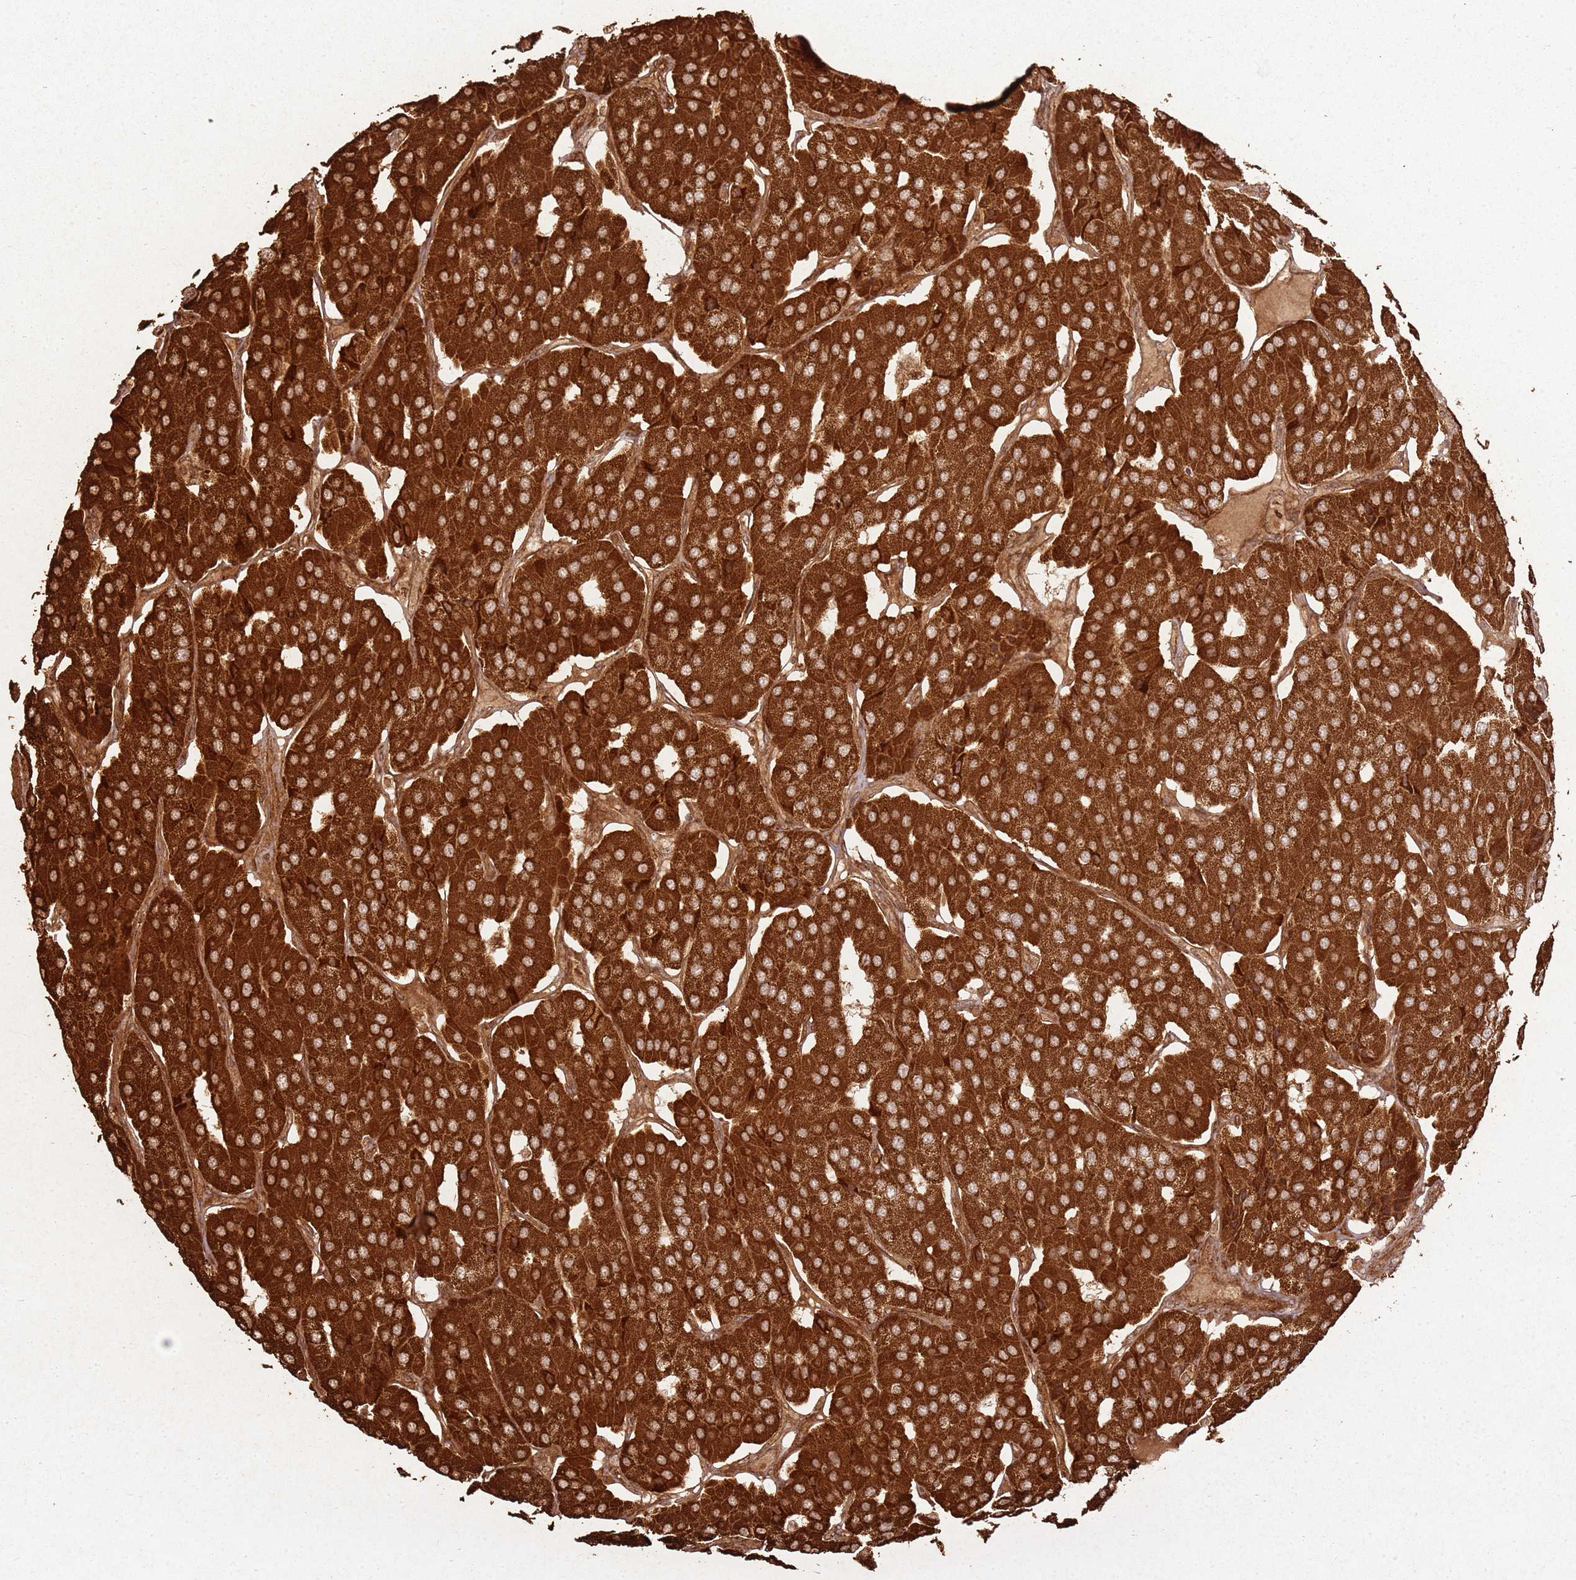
{"staining": {"intensity": "strong", "quantity": ">75%", "location": "cytoplasmic/membranous"}, "tissue": "parathyroid gland", "cell_type": "Glandular cells", "image_type": "normal", "snomed": [{"axis": "morphology", "description": "Normal tissue, NOS"}, {"axis": "morphology", "description": "Adenoma, NOS"}, {"axis": "topography", "description": "Parathyroid gland"}], "caption": "Immunohistochemistry (IHC) of benign human parathyroid gland reveals high levels of strong cytoplasmic/membranous staining in approximately >75% of glandular cells.", "gene": "MRPS6", "patient": {"sex": "female", "age": 86}}